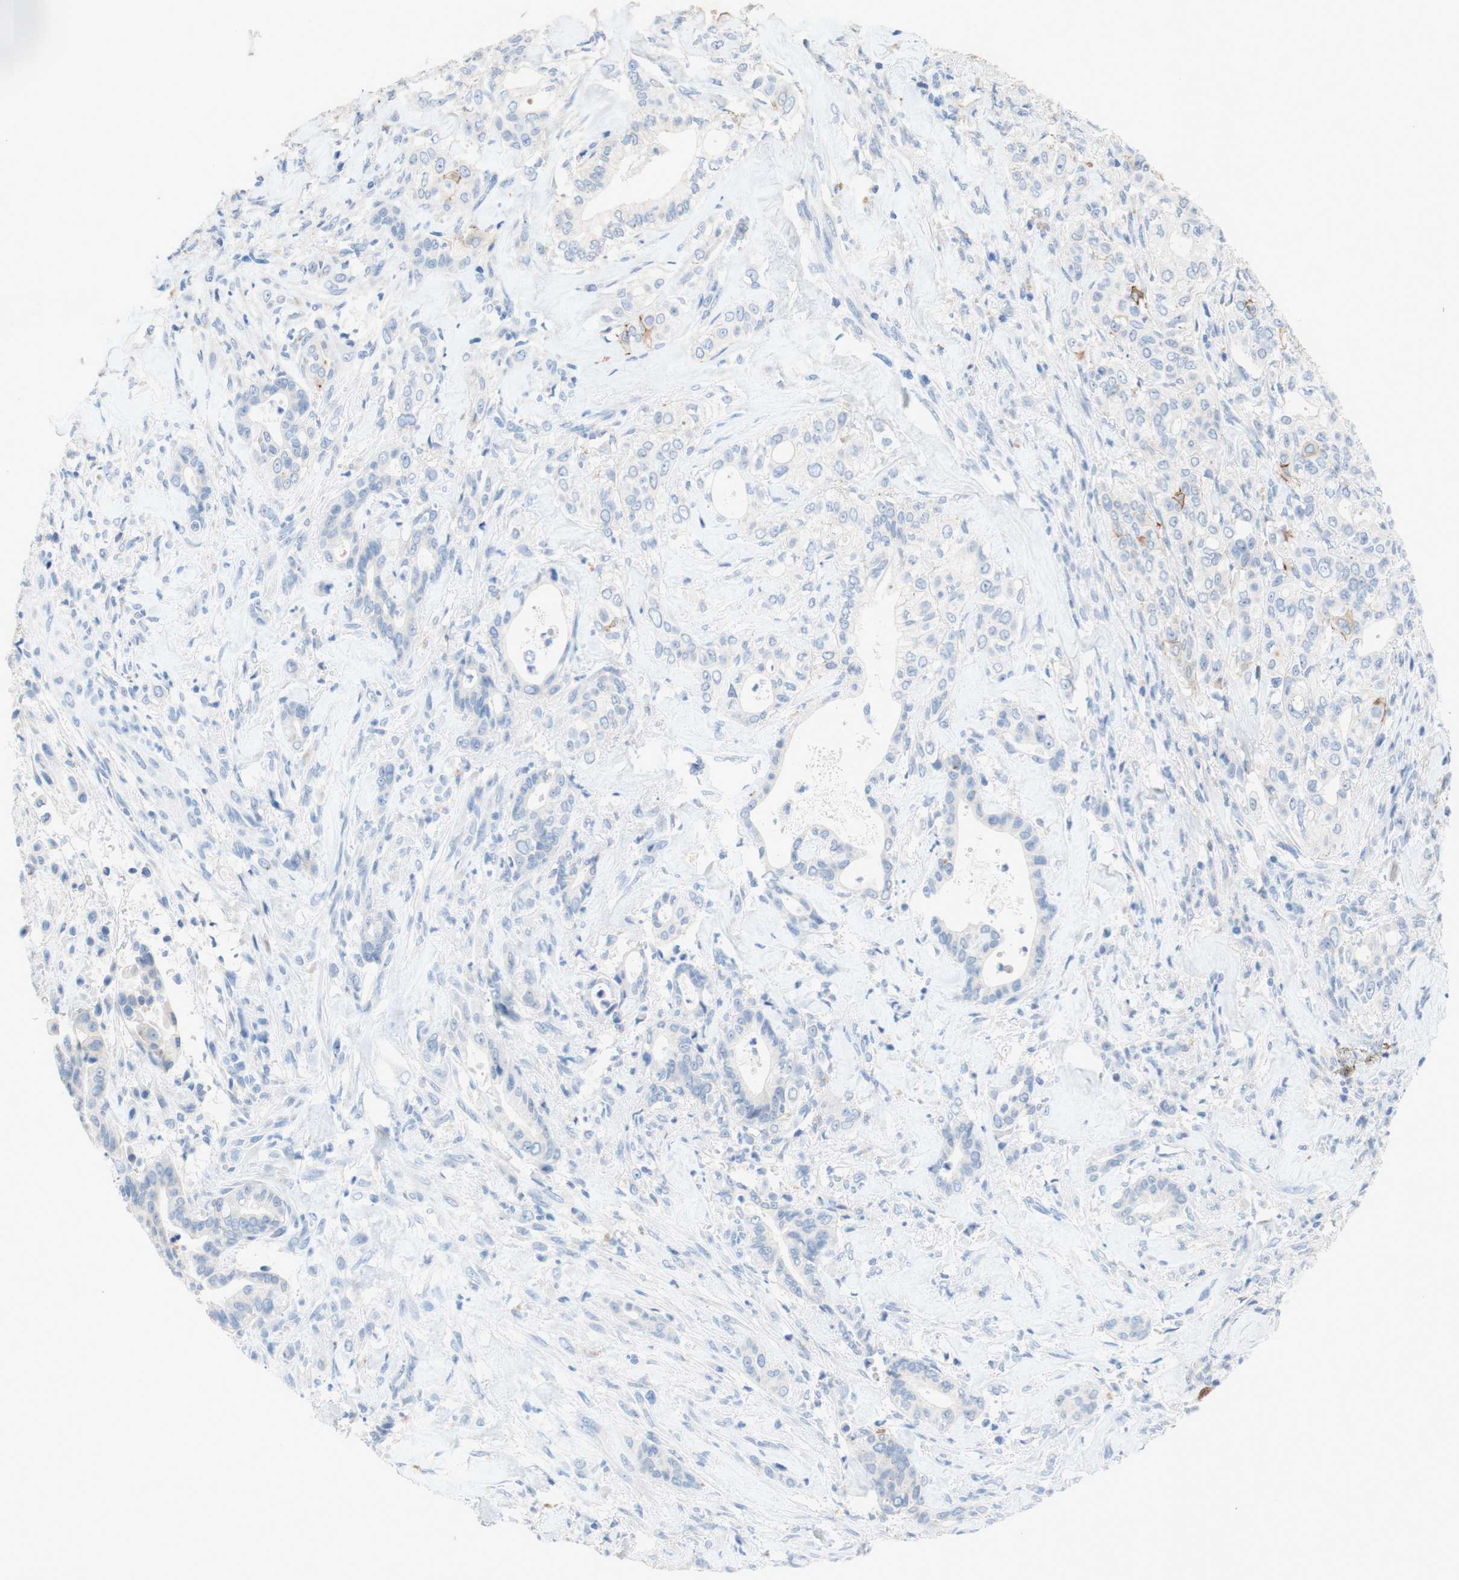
{"staining": {"intensity": "negative", "quantity": "none", "location": "none"}, "tissue": "liver cancer", "cell_type": "Tumor cells", "image_type": "cancer", "snomed": [{"axis": "morphology", "description": "Cholangiocarcinoma"}, {"axis": "topography", "description": "Liver"}], "caption": "Cholangiocarcinoma (liver) stained for a protein using immunohistochemistry shows no staining tumor cells.", "gene": "POLR2J3", "patient": {"sex": "female", "age": 67}}